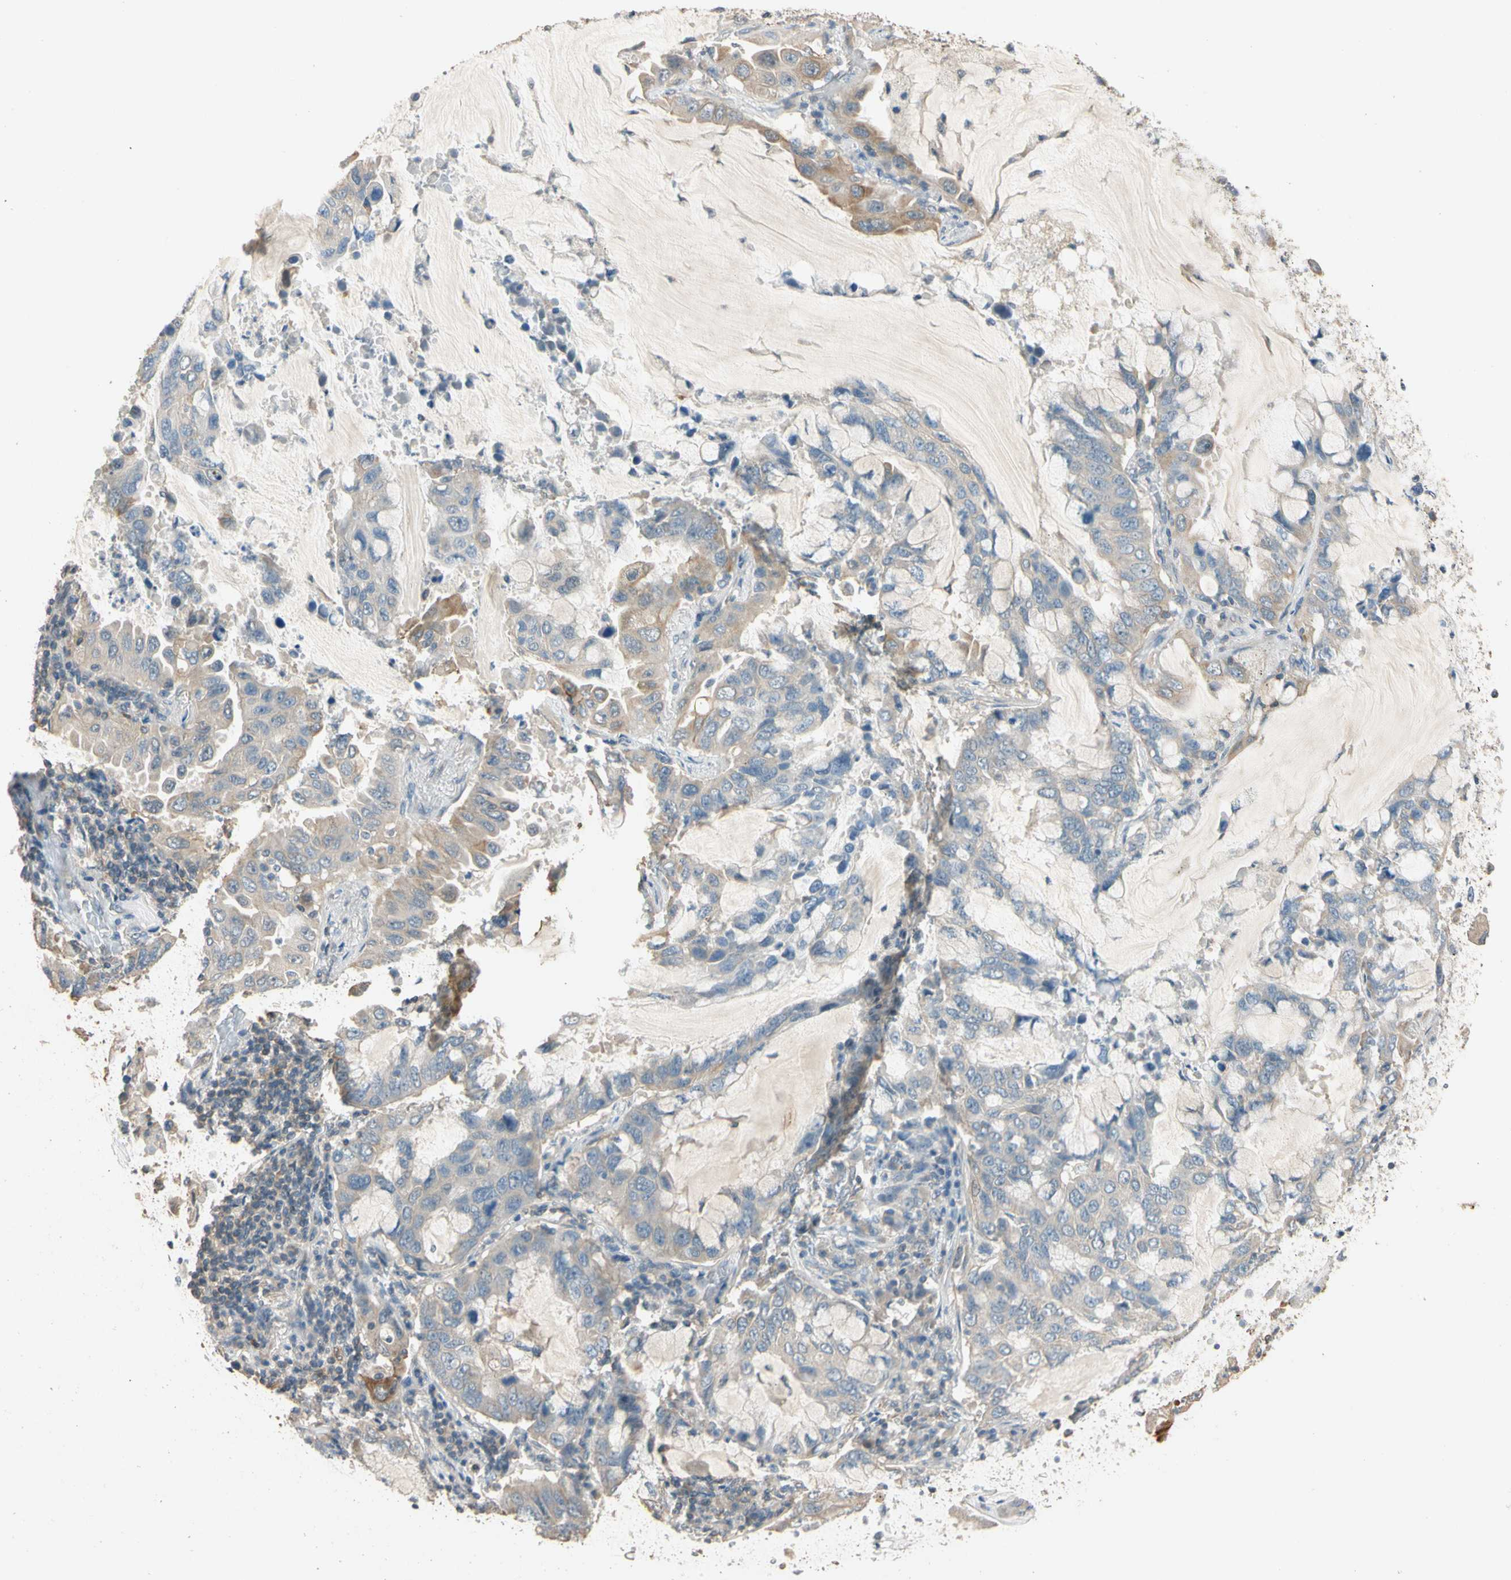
{"staining": {"intensity": "weak", "quantity": ">75%", "location": "cytoplasmic/membranous"}, "tissue": "lung cancer", "cell_type": "Tumor cells", "image_type": "cancer", "snomed": [{"axis": "morphology", "description": "Adenocarcinoma, NOS"}, {"axis": "topography", "description": "Lung"}], "caption": "Protein expression analysis of human lung adenocarcinoma reveals weak cytoplasmic/membranous positivity in about >75% of tumor cells. Using DAB (3,3'-diaminobenzidine) (brown) and hematoxylin (blue) stains, captured at high magnification using brightfield microscopy.", "gene": "MAP3K7", "patient": {"sex": "male", "age": 64}}